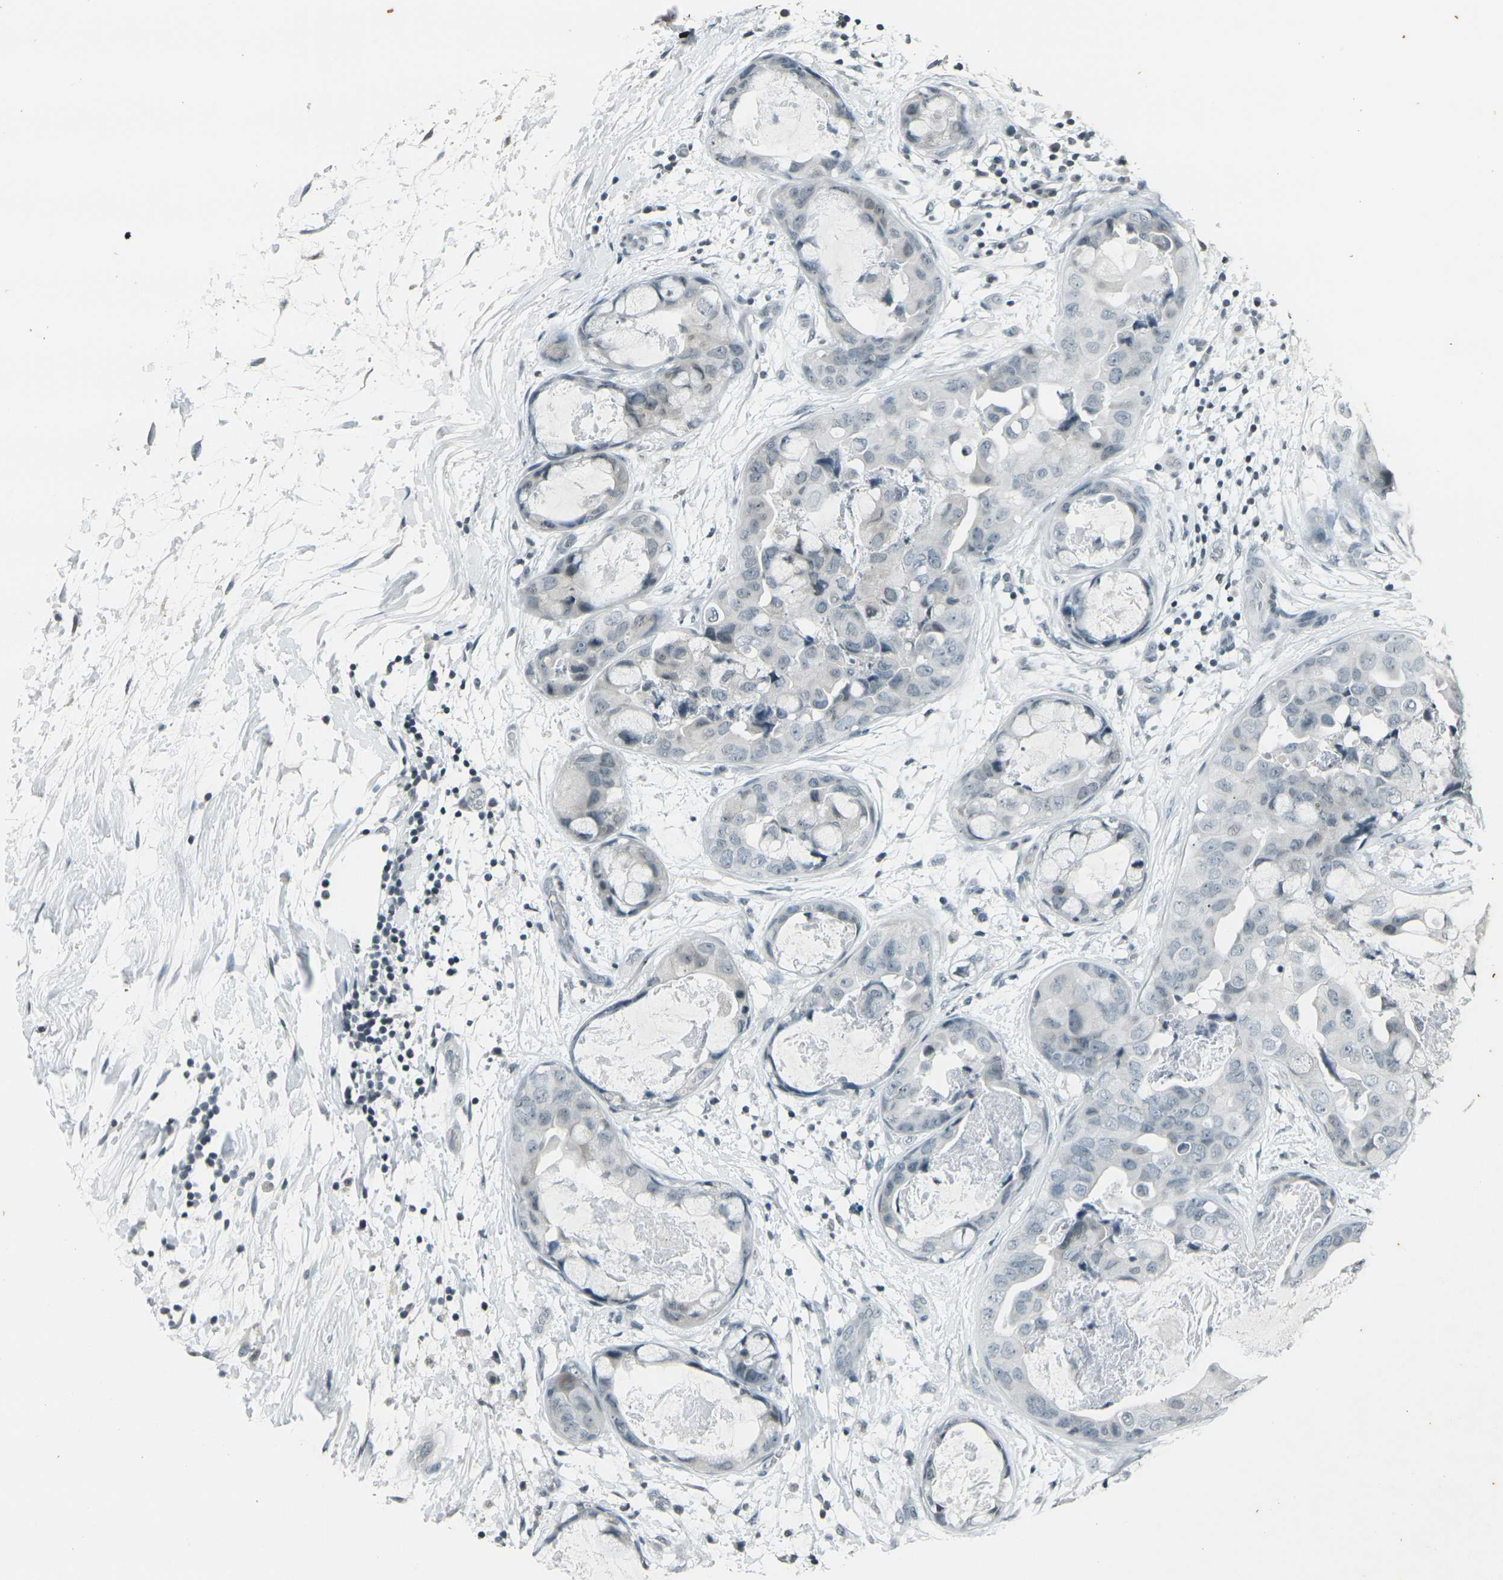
{"staining": {"intensity": "negative", "quantity": "none", "location": "none"}, "tissue": "breast cancer", "cell_type": "Tumor cells", "image_type": "cancer", "snomed": [{"axis": "morphology", "description": "Duct carcinoma"}, {"axis": "topography", "description": "Breast"}], "caption": "An IHC image of breast cancer (invasive ductal carcinoma) is shown. There is no staining in tumor cells of breast cancer (invasive ductal carcinoma).", "gene": "PRPF8", "patient": {"sex": "female", "age": 40}}